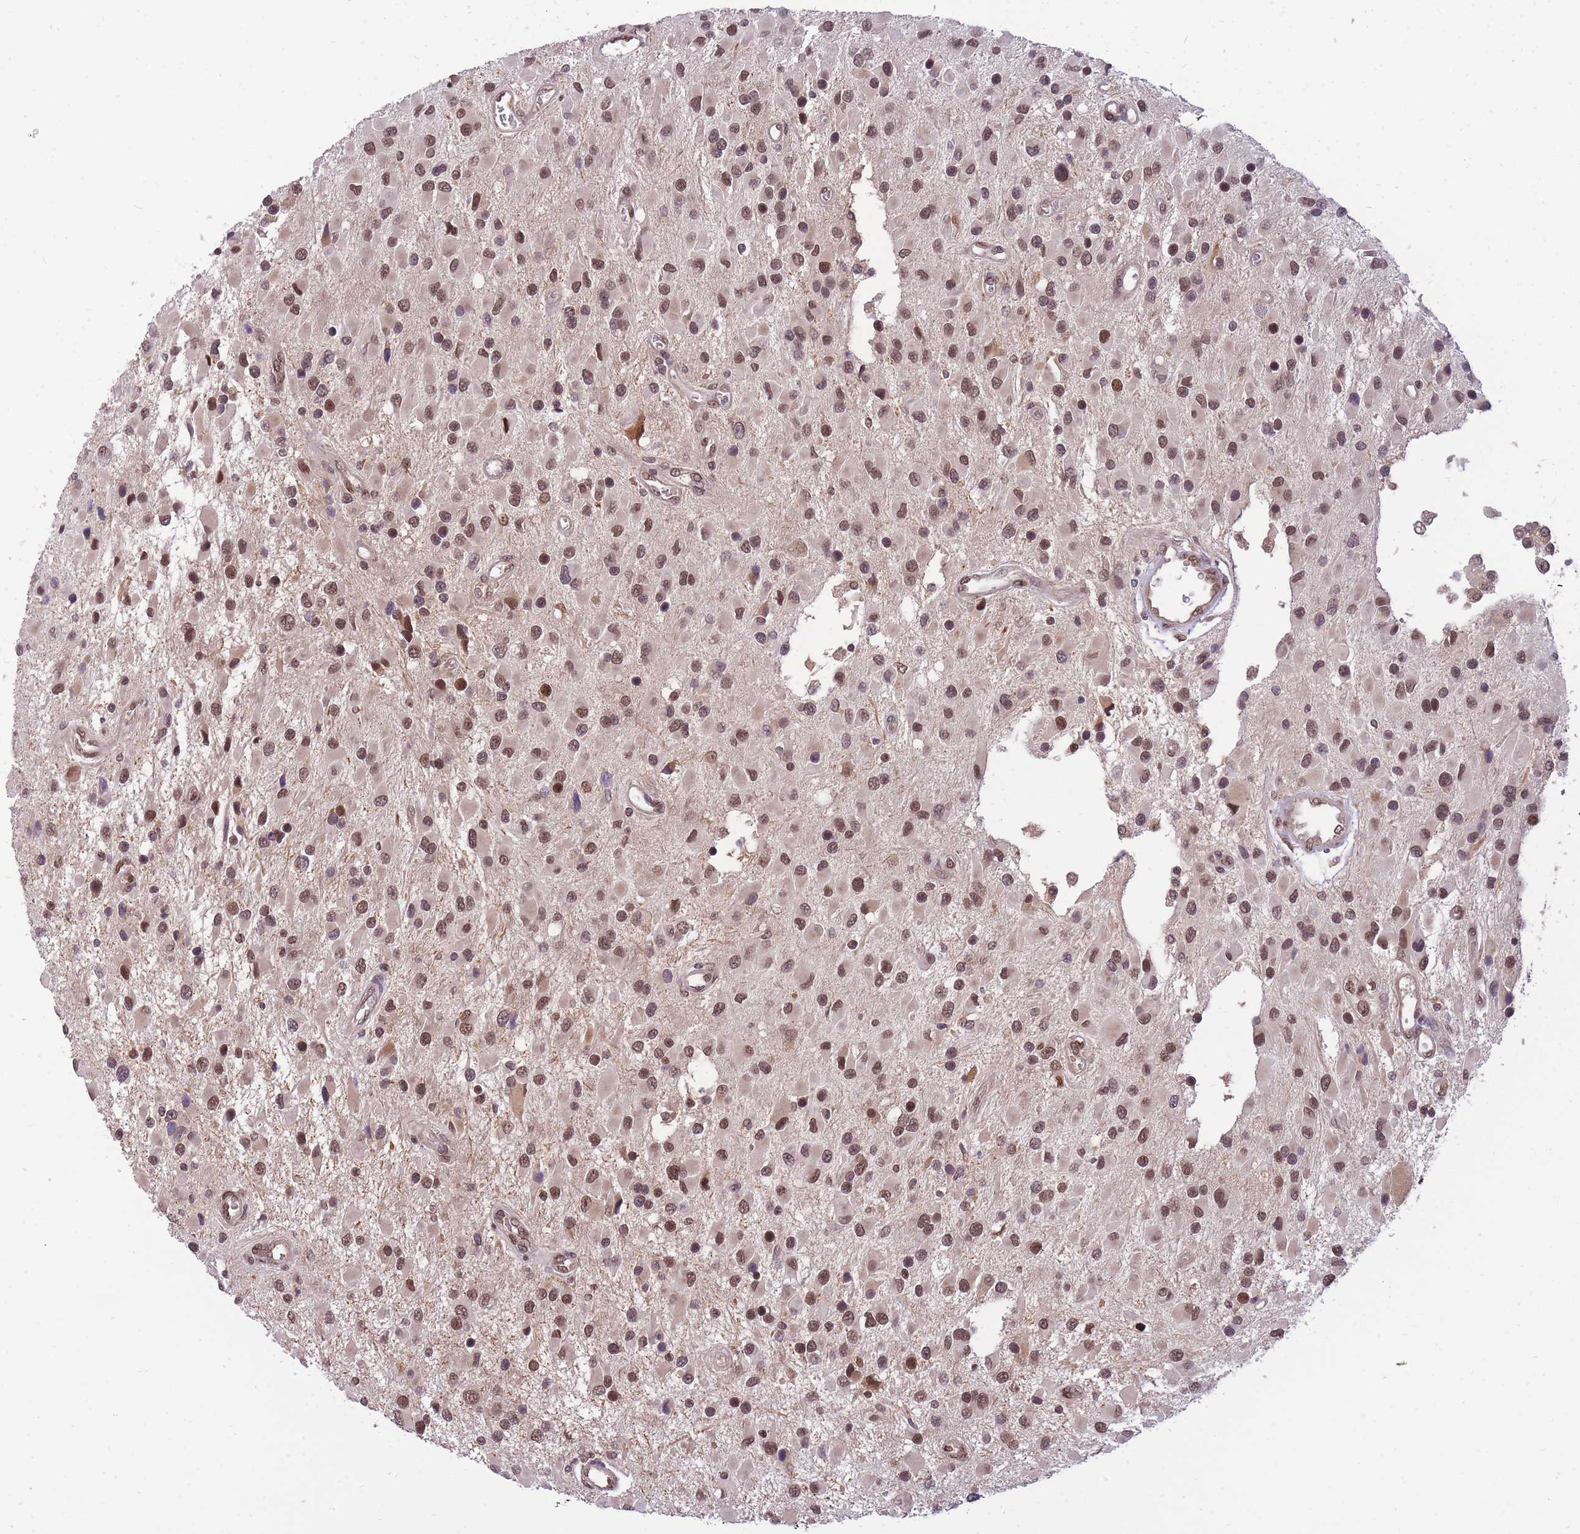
{"staining": {"intensity": "moderate", "quantity": ">75%", "location": "nuclear"}, "tissue": "glioma", "cell_type": "Tumor cells", "image_type": "cancer", "snomed": [{"axis": "morphology", "description": "Glioma, malignant, High grade"}, {"axis": "topography", "description": "Brain"}], "caption": "Glioma was stained to show a protein in brown. There is medium levels of moderate nuclear positivity in about >75% of tumor cells. (DAB = brown stain, brightfield microscopy at high magnification).", "gene": "CDIP1", "patient": {"sex": "male", "age": 53}}